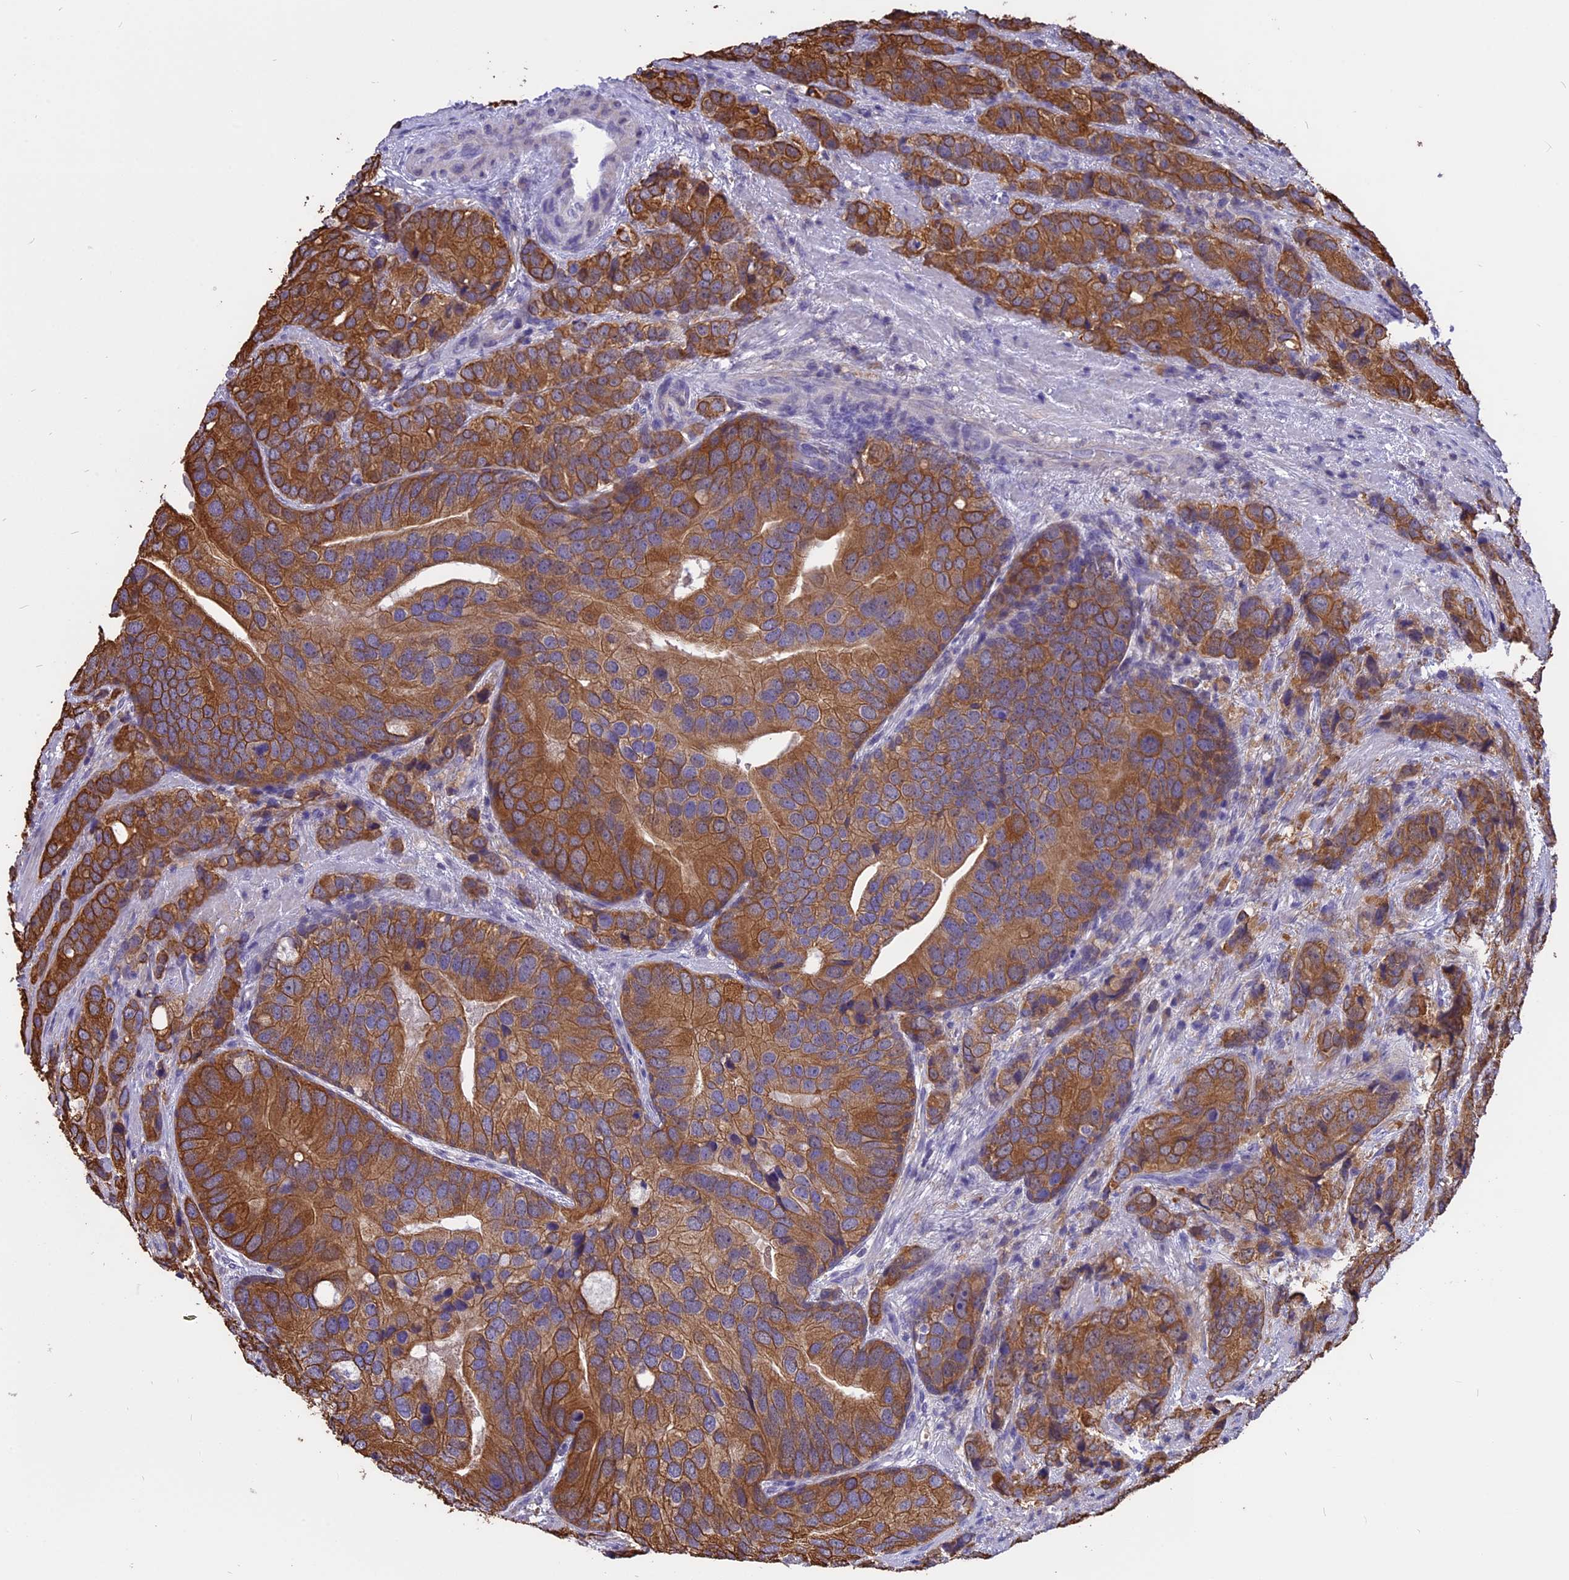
{"staining": {"intensity": "strong", "quantity": ">75%", "location": "cytoplasmic/membranous"}, "tissue": "prostate cancer", "cell_type": "Tumor cells", "image_type": "cancer", "snomed": [{"axis": "morphology", "description": "Adenocarcinoma, High grade"}, {"axis": "topography", "description": "Prostate"}], "caption": "Tumor cells show strong cytoplasmic/membranous expression in about >75% of cells in prostate adenocarcinoma (high-grade).", "gene": "STUB1", "patient": {"sex": "male", "age": 62}}